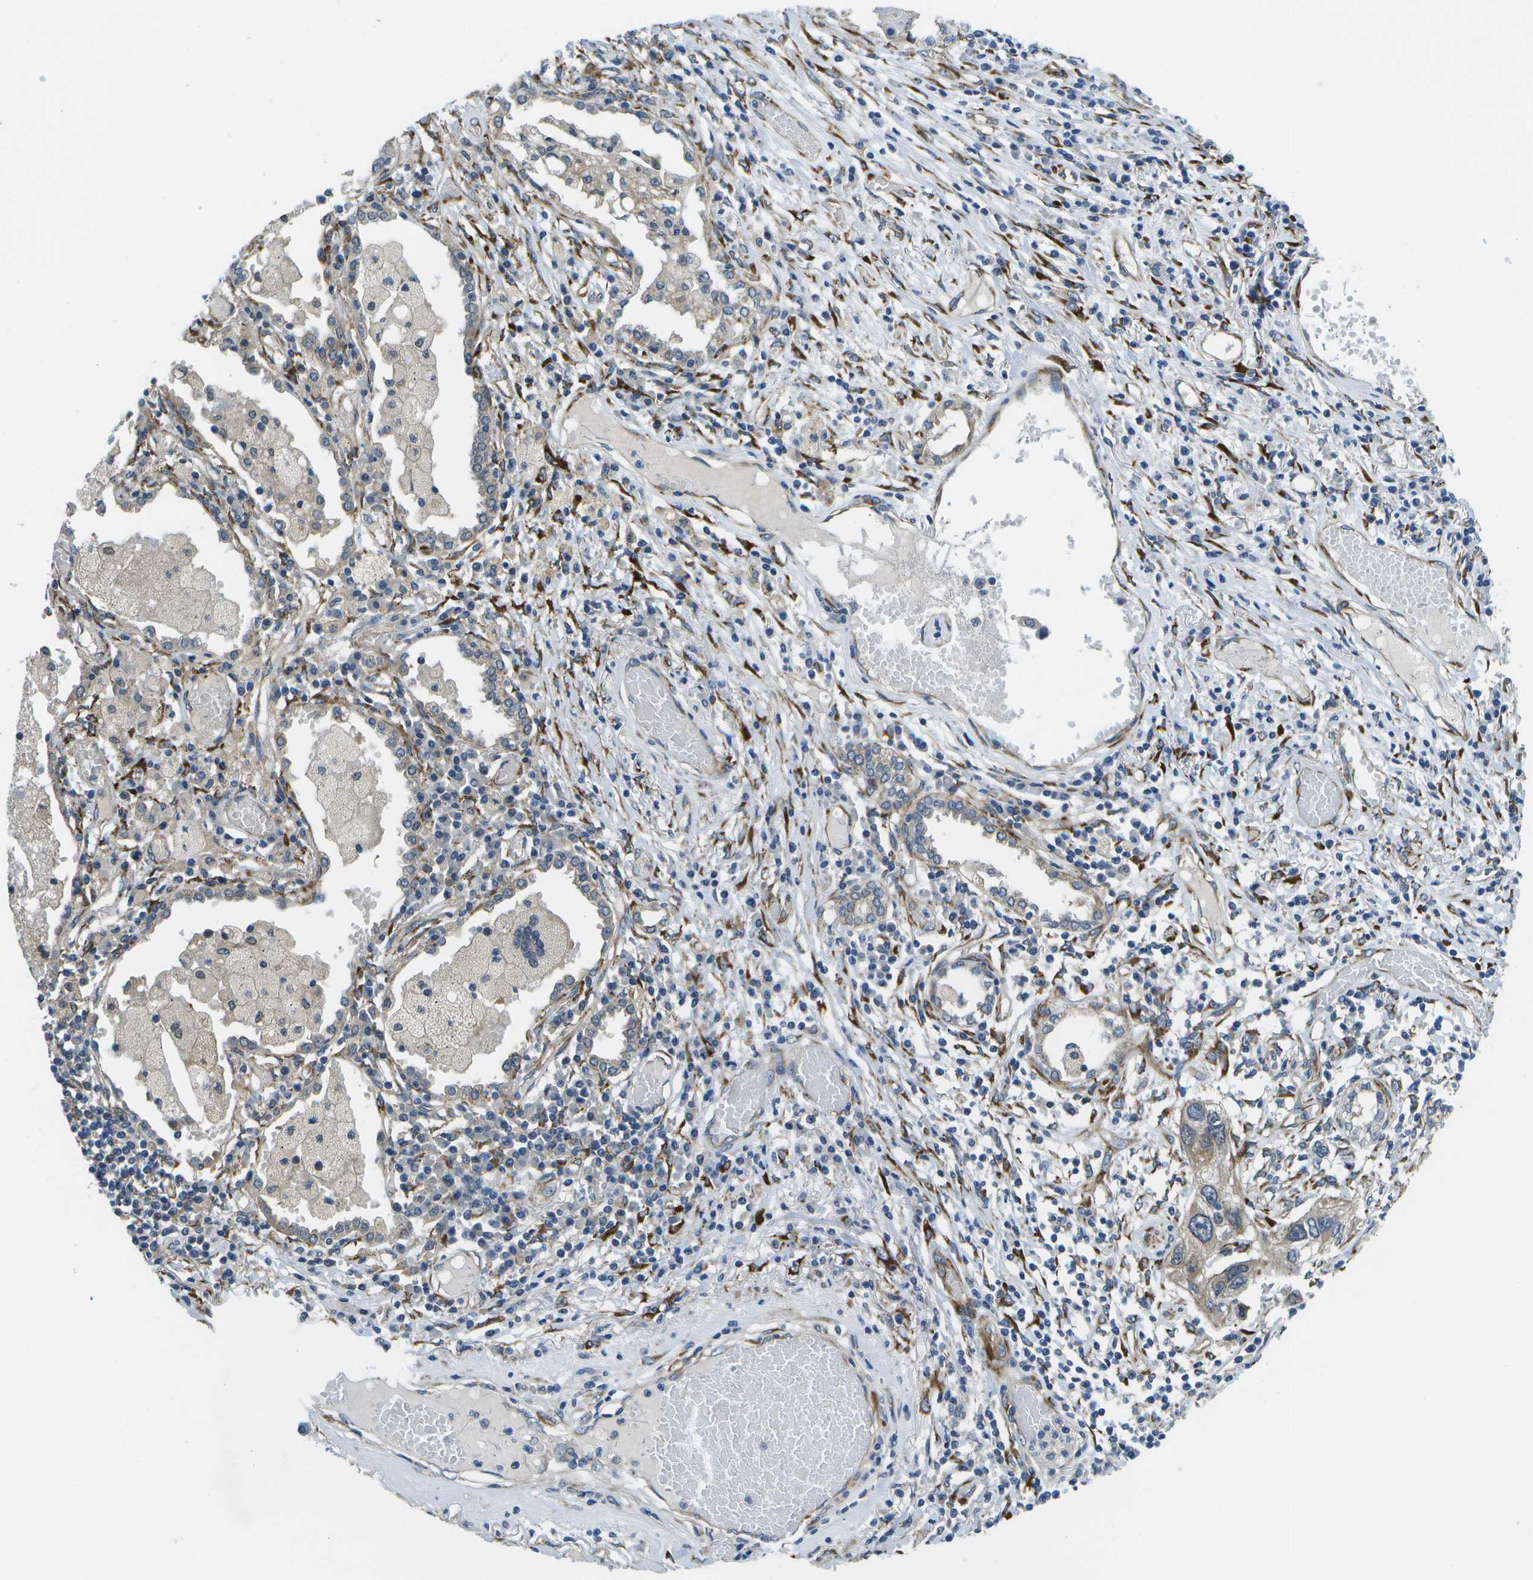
{"staining": {"intensity": "weak", "quantity": "<25%", "location": "cytoplasmic/membranous"}, "tissue": "lung cancer", "cell_type": "Tumor cells", "image_type": "cancer", "snomed": [{"axis": "morphology", "description": "Squamous cell carcinoma, NOS"}, {"axis": "topography", "description": "Lung"}], "caption": "Immunohistochemical staining of squamous cell carcinoma (lung) displays no significant positivity in tumor cells.", "gene": "P3H1", "patient": {"sex": "male", "age": 71}}